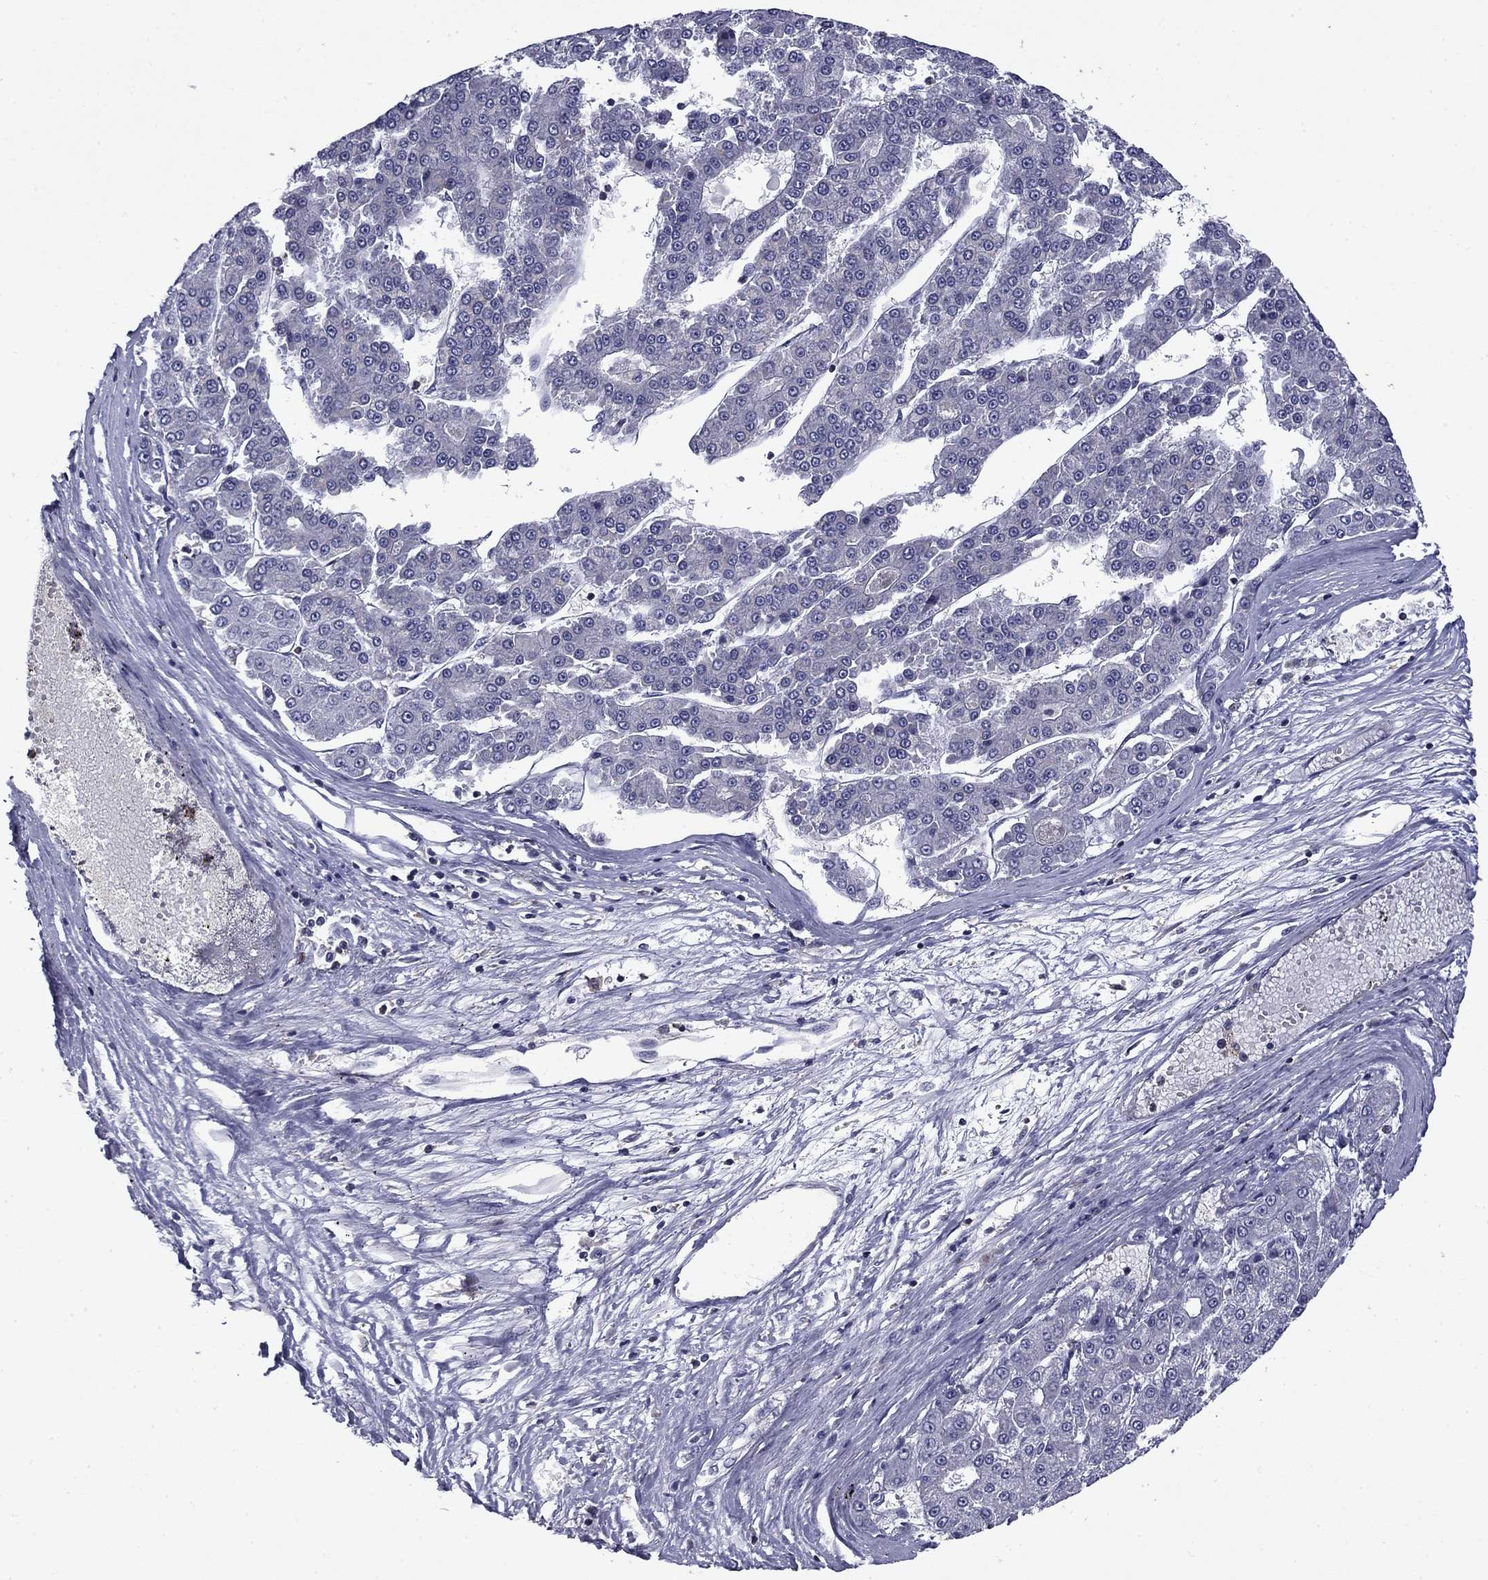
{"staining": {"intensity": "negative", "quantity": "none", "location": "none"}, "tissue": "liver cancer", "cell_type": "Tumor cells", "image_type": "cancer", "snomed": [{"axis": "morphology", "description": "Carcinoma, Hepatocellular, NOS"}, {"axis": "topography", "description": "Liver"}], "caption": "IHC micrograph of neoplastic tissue: liver cancer stained with DAB (3,3'-diaminobenzidine) shows no significant protein staining in tumor cells.", "gene": "ARHGAP45", "patient": {"sex": "male", "age": 70}}